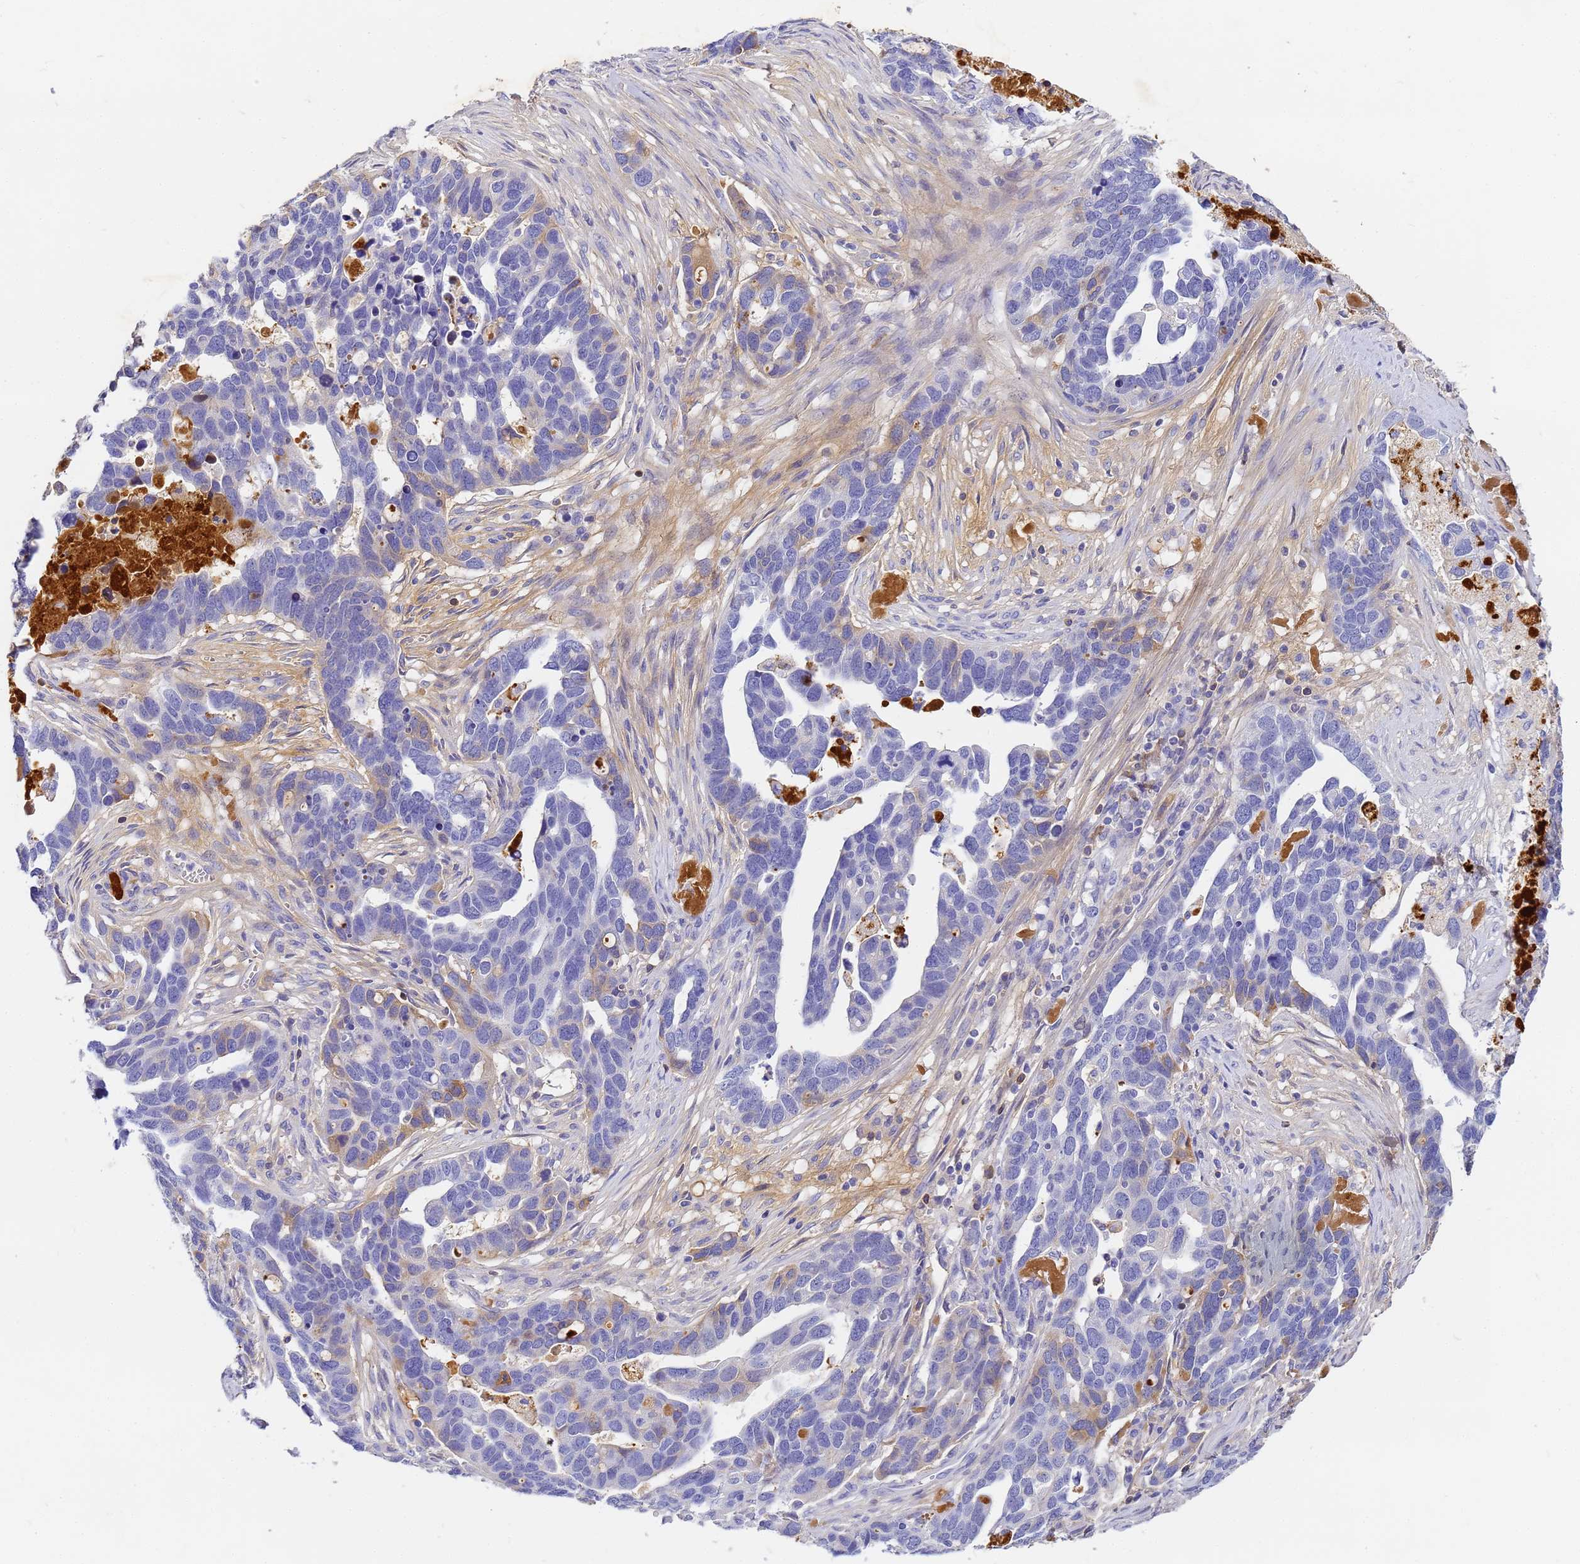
{"staining": {"intensity": "negative", "quantity": "none", "location": "none"}, "tissue": "ovarian cancer", "cell_type": "Tumor cells", "image_type": "cancer", "snomed": [{"axis": "morphology", "description": "Cystadenocarcinoma, serous, NOS"}, {"axis": "topography", "description": "Ovary"}], "caption": "Photomicrograph shows no significant protein positivity in tumor cells of ovarian serous cystadenocarcinoma.", "gene": "CFHR2", "patient": {"sex": "female", "age": 54}}